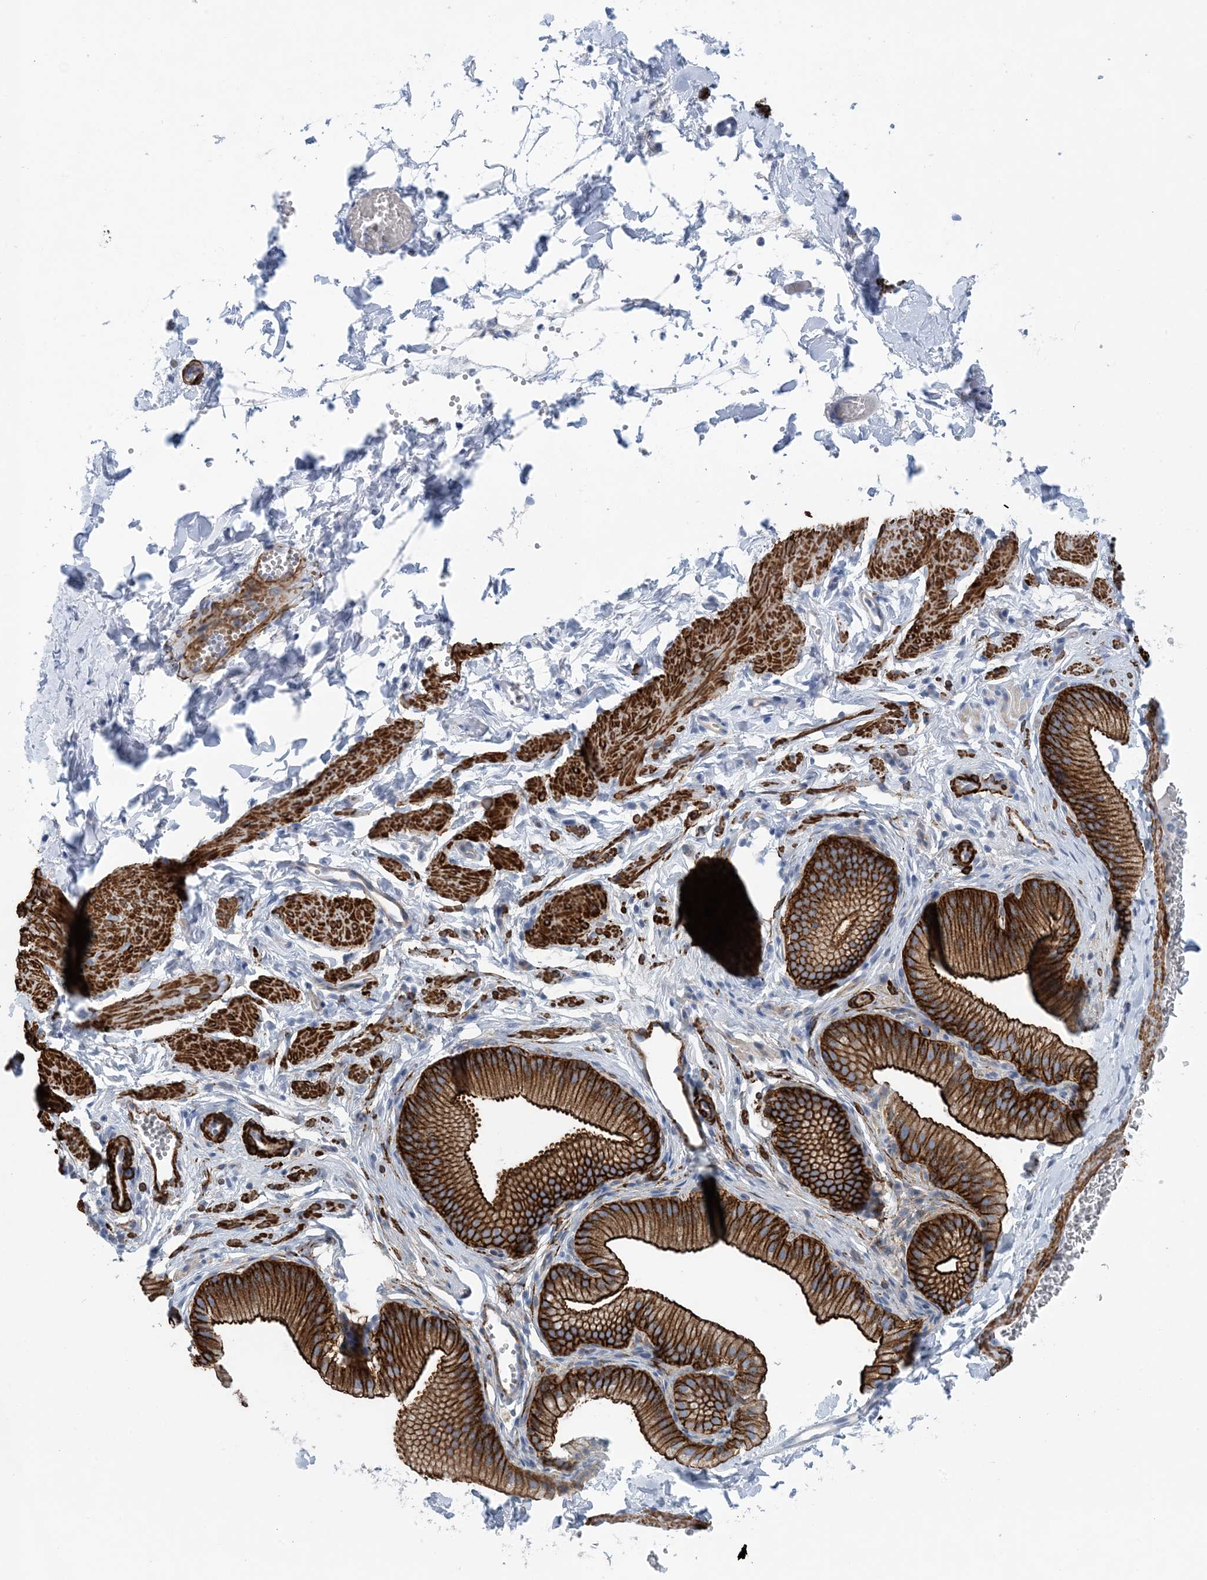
{"staining": {"intensity": "negative", "quantity": "none", "location": "none"}, "tissue": "adipose tissue", "cell_type": "Adipocytes", "image_type": "normal", "snomed": [{"axis": "morphology", "description": "Normal tissue, NOS"}, {"axis": "topography", "description": "Gallbladder"}, {"axis": "topography", "description": "Peripheral nerve tissue"}], "caption": "A high-resolution image shows immunohistochemistry staining of unremarkable adipose tissue, which demonstrates no significant staining in adipocytes.", "gene": "SHANK1", "patient": {"sex": "male", "age": 38}}